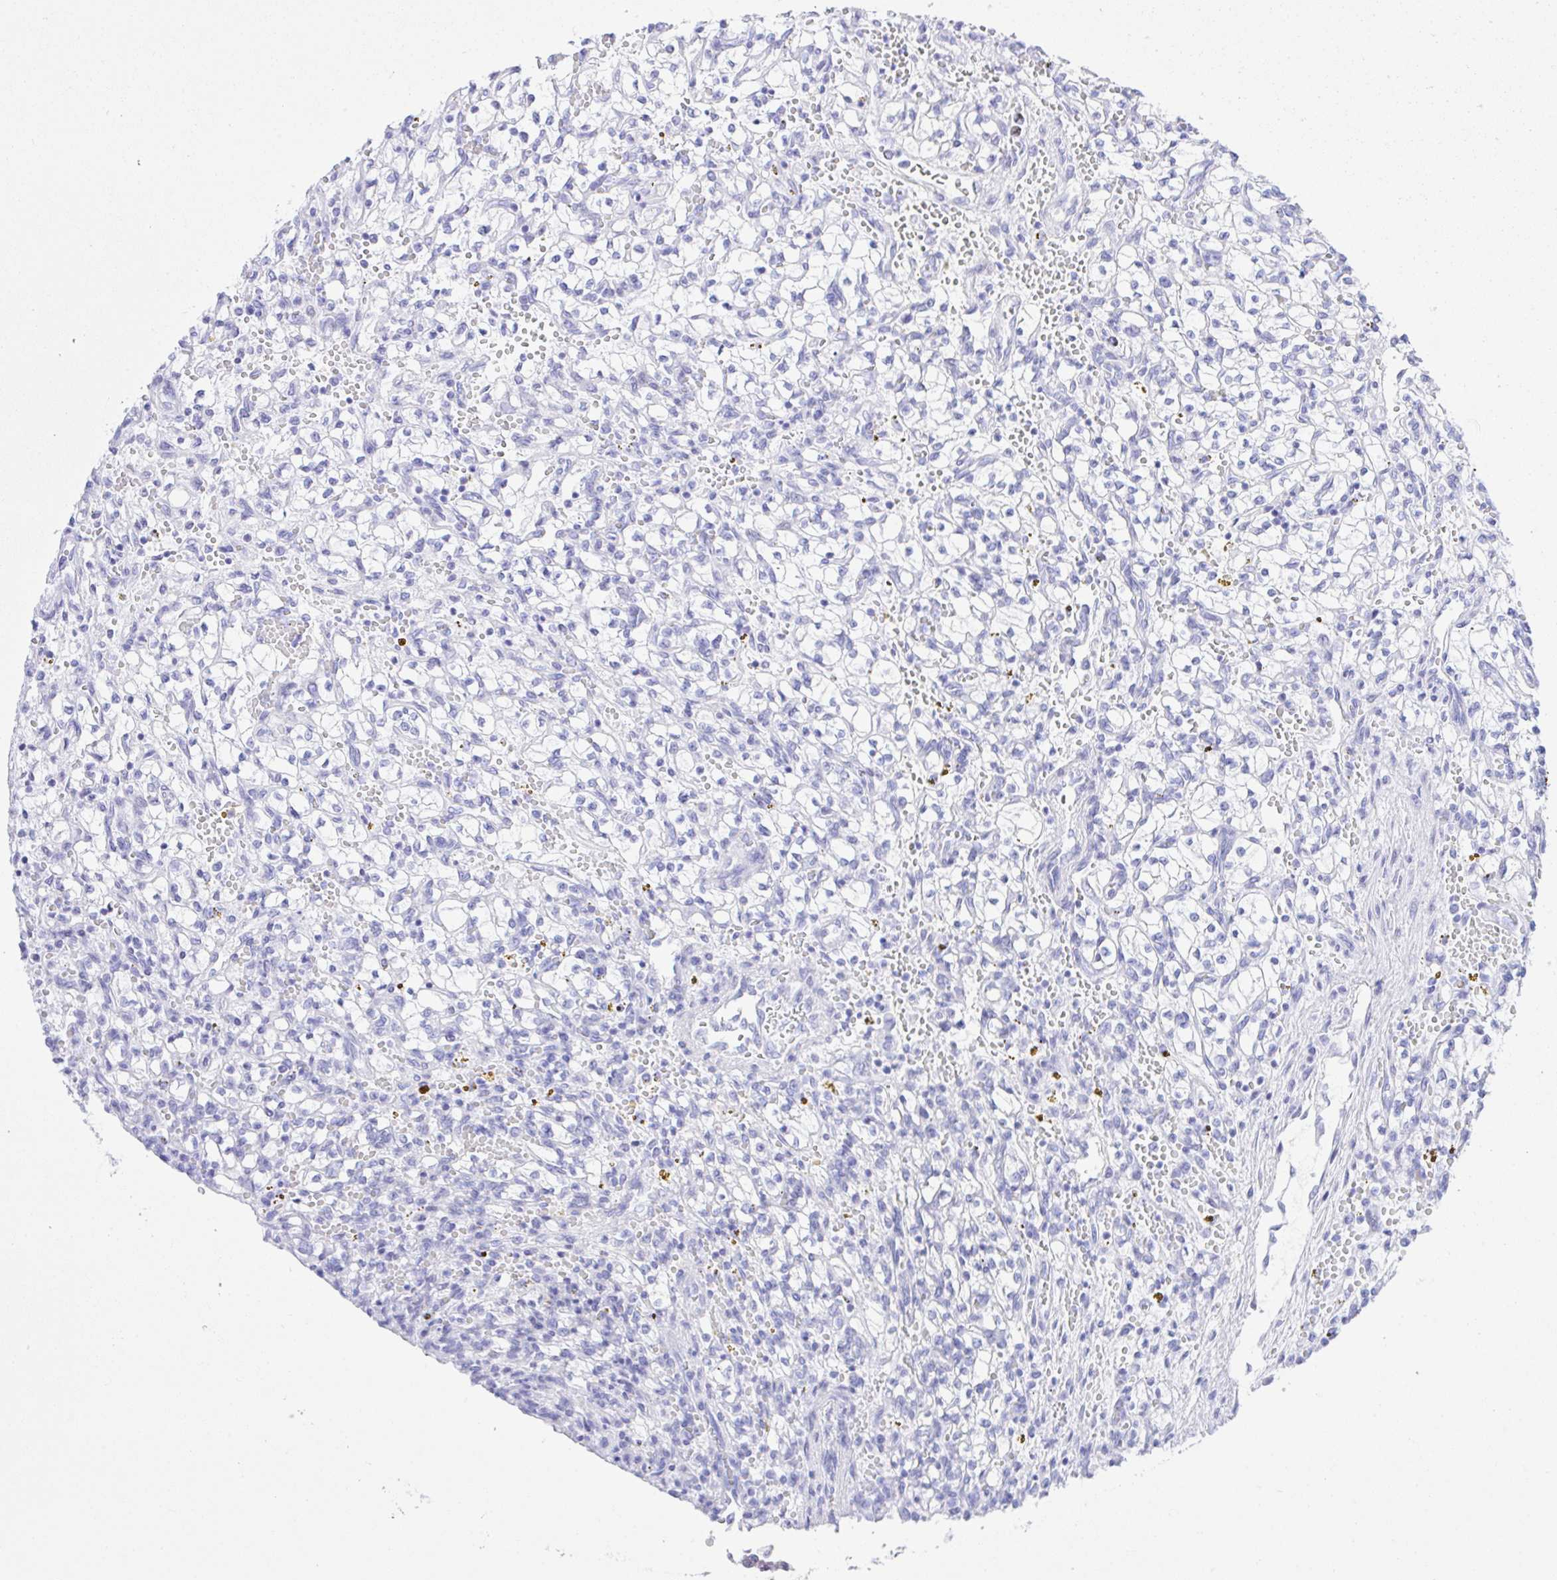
{"staining": {"intensity": "negative", "quantity": "none", "location": "none"}, "tissue": "renal cancer", "cell_type": "Tumor cells", "image_type": "cancer", "snomed": [{"axis": "morphology", "description": "Adenocarcinoma, NOS"}, {"axis": "topography", "description": "Kidney"}], "caption": "Immunohistochemistry (IHC) photomicrograph of neoplastic tissue: adenocarcinoma (renal) stained with DAB exhibits no significant protein expression in tumor cells.", "gene": "SELENOV", "patient": {"sex": "female", "age": 64}}